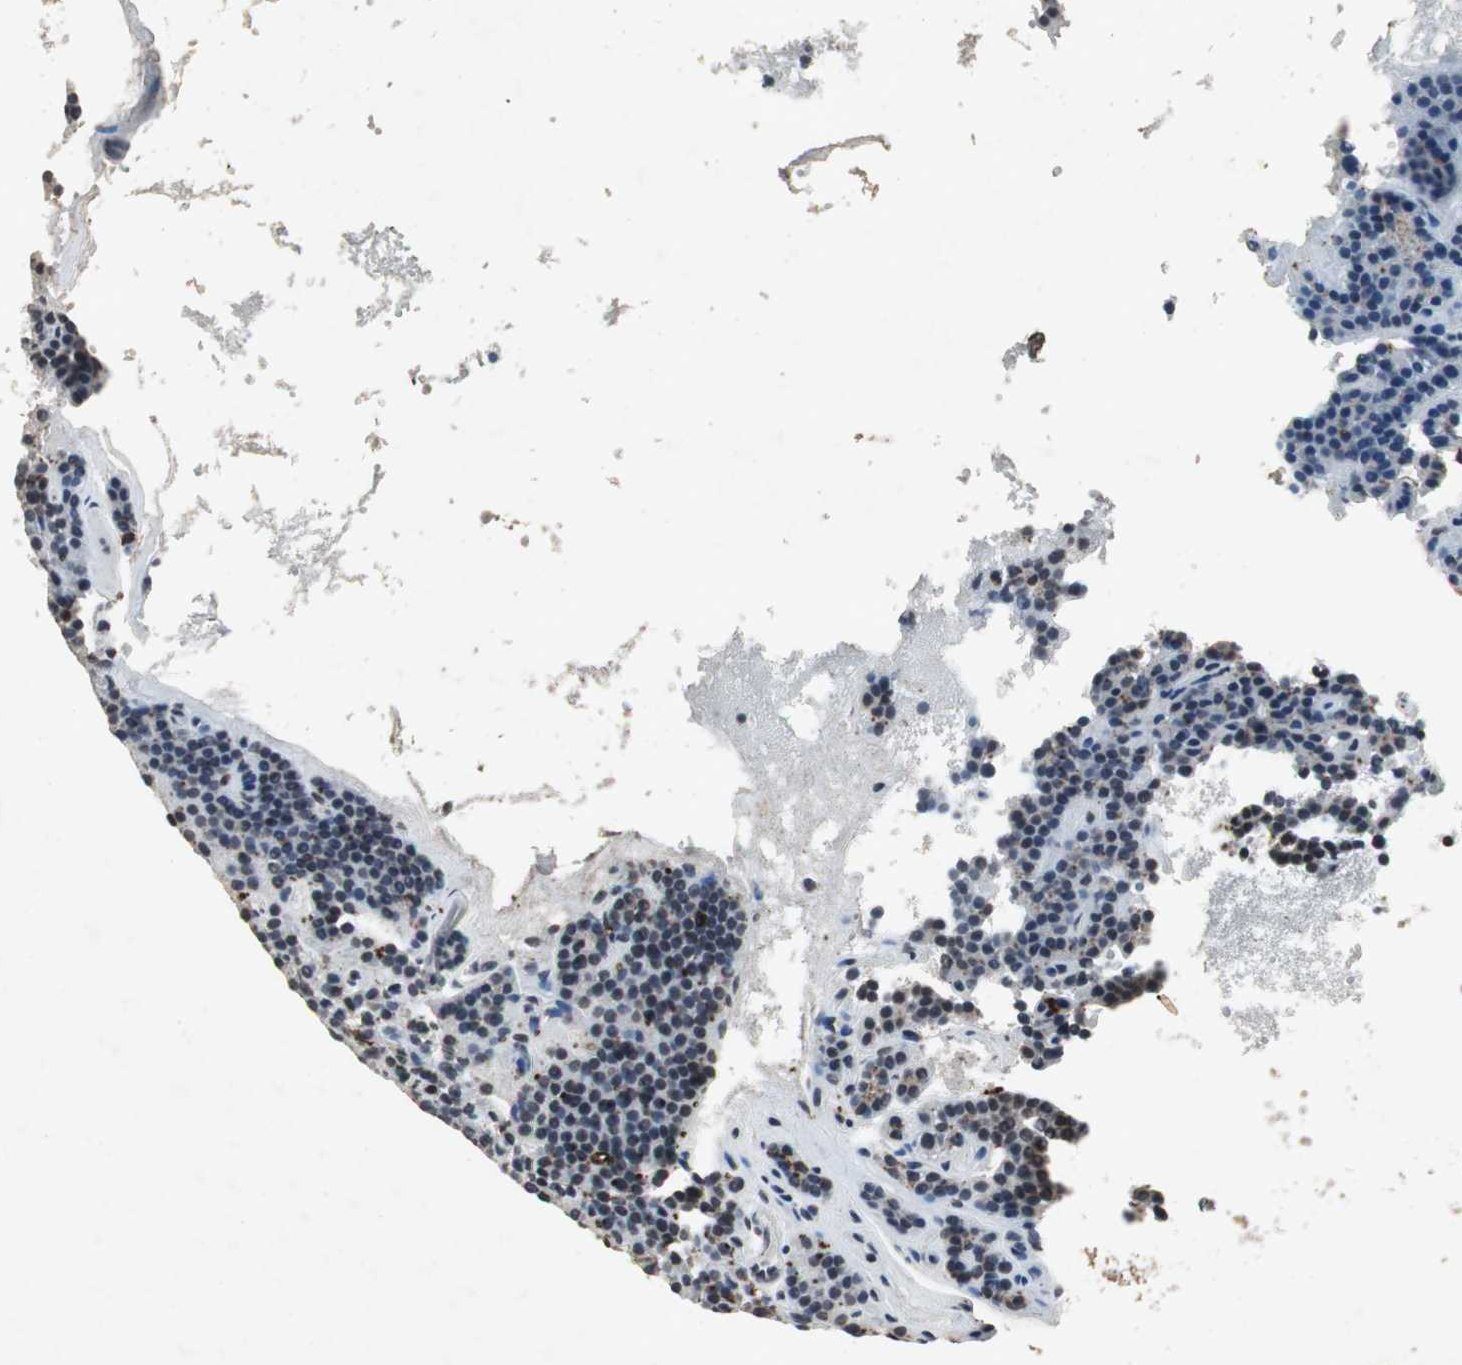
{"staining": {"intensity": "weak", "quantity": "25%-75%", "location": "cytoplasmic/membranous"}, "tissue": "parathyroid gland", "cell_type": "Glandular cells", "image_type": "normal", "snomed": [{"axis": "morphology", "description": "Normal tissue, NOS"}, {"axis": "topography", "description": "Parathyroid gland"}], "caption": "Glandular cells exhibit low levels of weak cytoplasmic/membranous expression in about 25%-75% of cells in normal human parathyroid gland. (brown staining indicates protein expression, while blue staining denotes nuclei).", "gene": "ADNP2", "patient": {"sex": "male", "age": 66}}